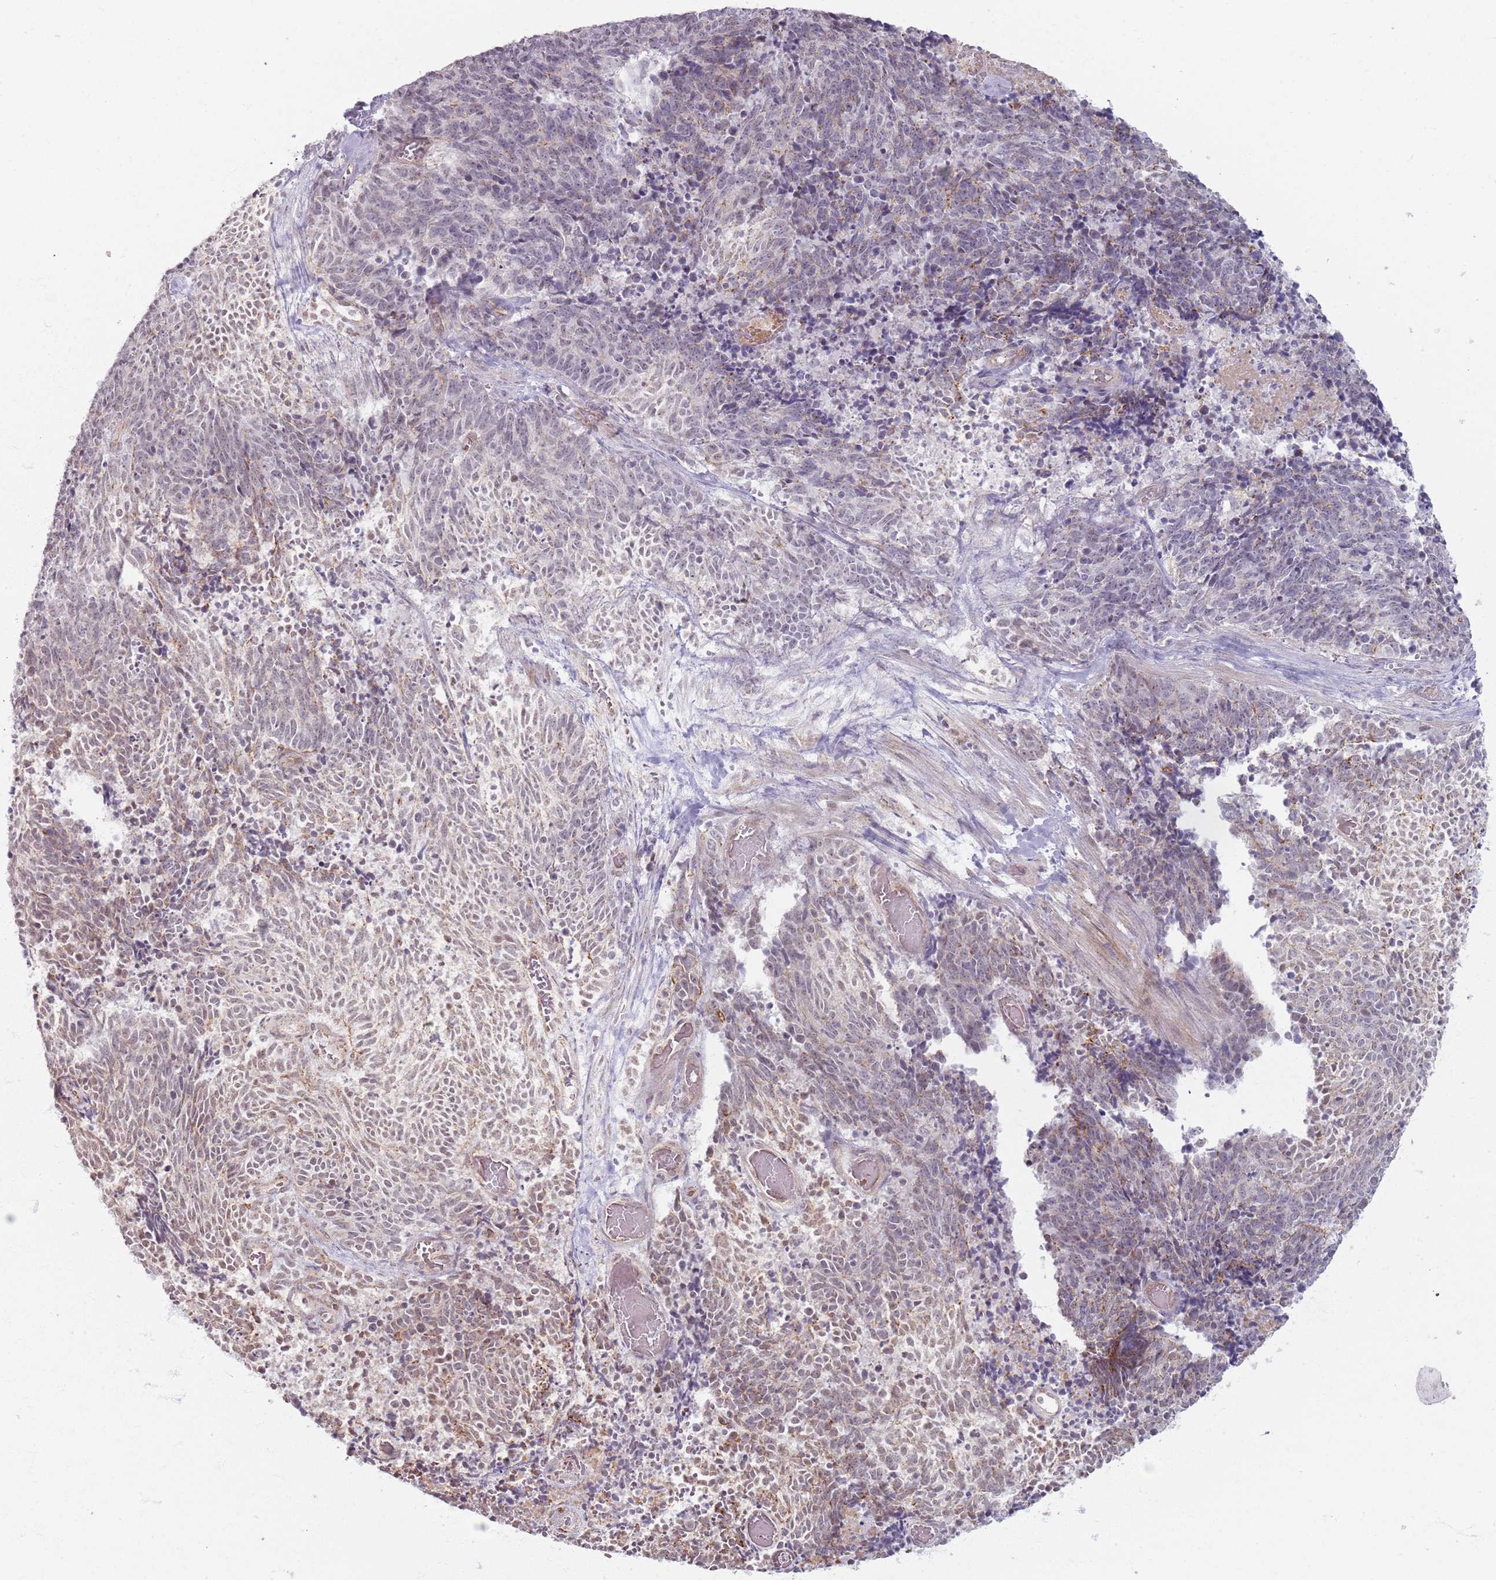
{"staining": {"intensity": "weak", "quantity": "25%-75%", "location": "cytoplasmic/membranous"}, "tissue": "cervical cancer", "cell_type": "Tumor cells", "image_type": "cancer", "snomed": [{"axis": "morphology", "description": "Squamous cell carcinoma, NOS"}, {"axis": "topography", "description": "Cervix"}], "caption": "A brown stain shows weak cytoplasmic/membranous staining of a protein in cervical squamous cell carcinoma tumor cells.", "gene": "KCNA5", "patient": {"sex": "female", "age": 29}}